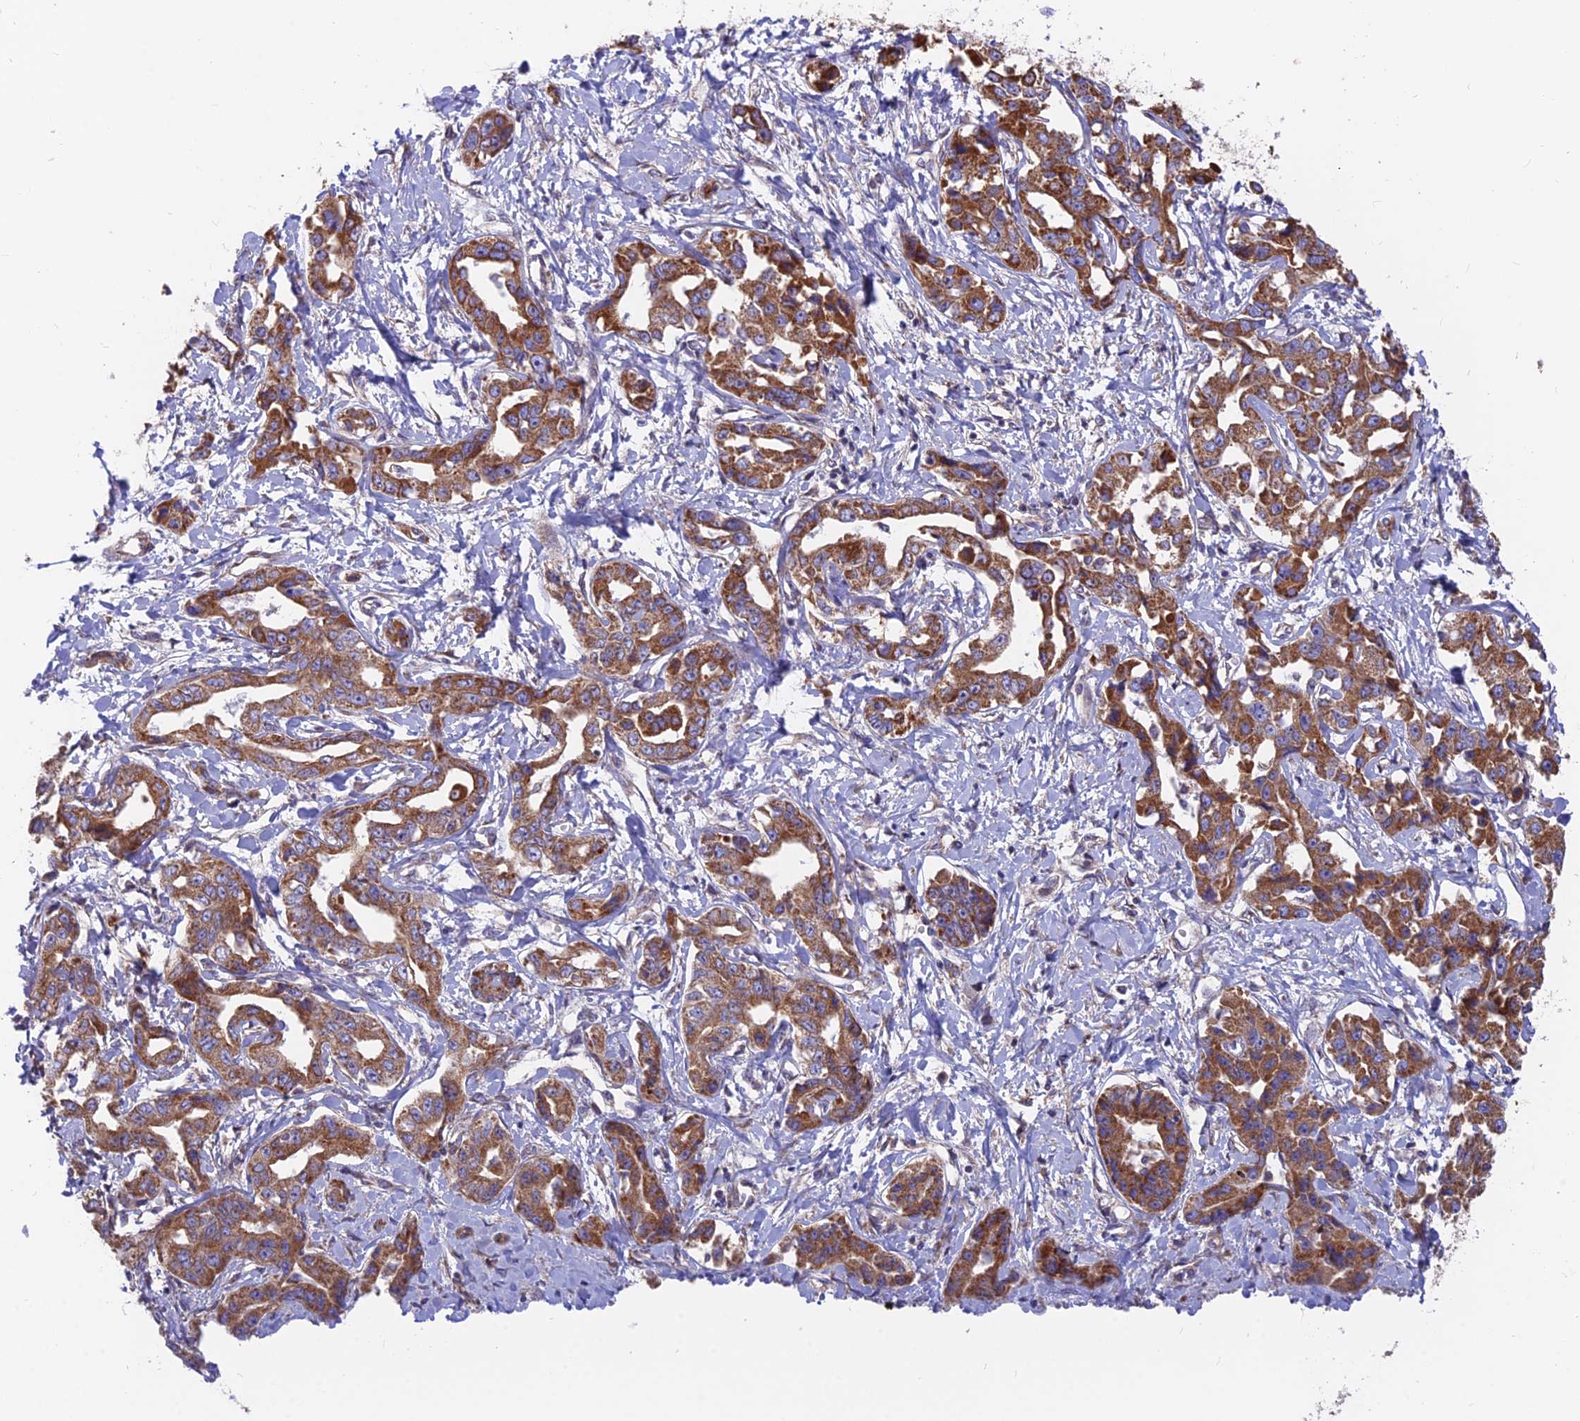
{"staining": {"intensity": "strong", "quantity": ">75%", "location": "cytoplasmic/membranous"}, "tissue": "liver cancer", "cell_type": "Tumor cells", "image_type": "cancer", "snomed": [{"axis": "morphology", "description": "Cholangiocarcinoma"}, {"axis": "topography", "description": "Liver"}], "caption": "Strong cytoplasmic/membranous positivity is present in approximately >75% of tumor cells in liver cholangiocarcinoma. (DAB (3,3'-diaminobenzidine) = brown stain, brightfield microscopy at high magnification).", "gene": "TBC1D20", "patient": {"sex": "male", "age": 59}}